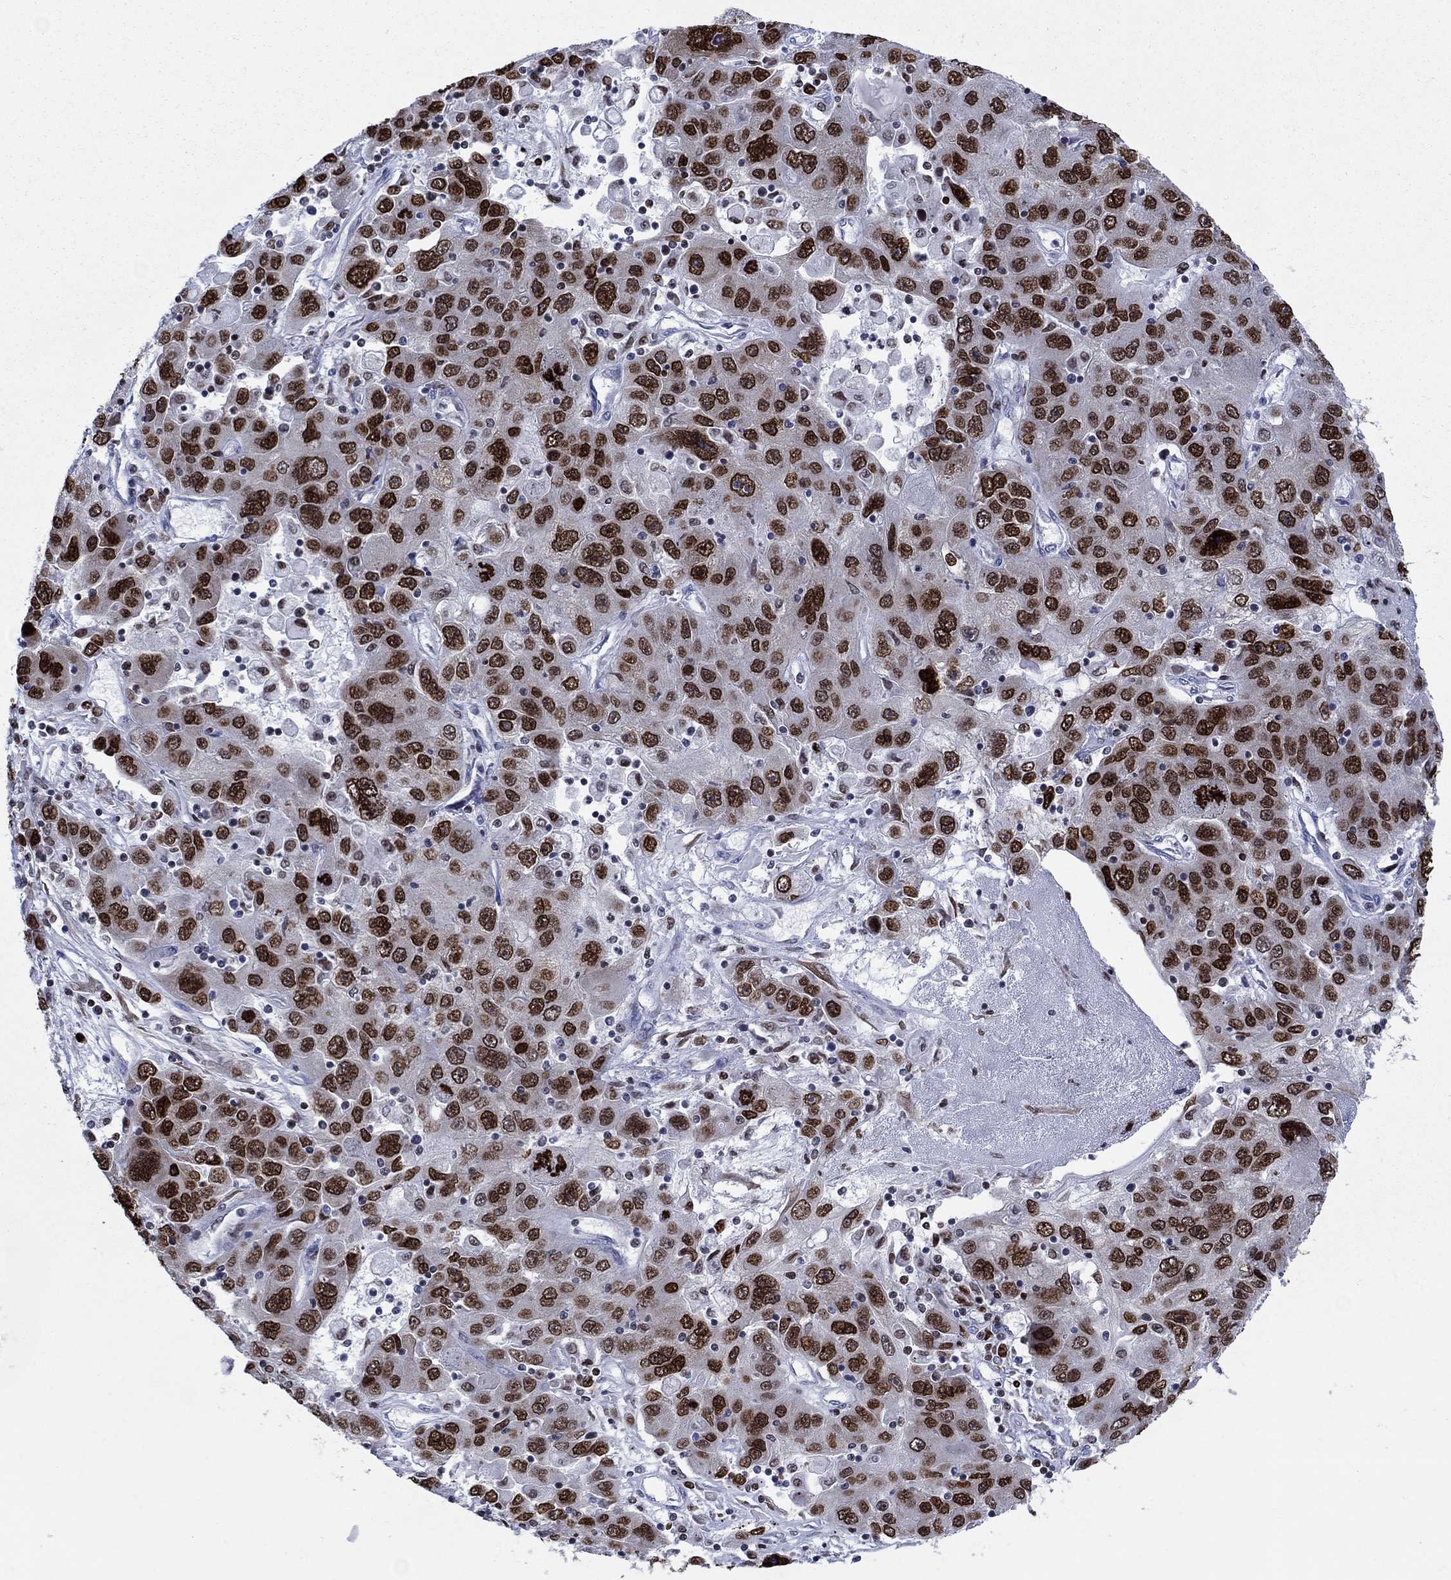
{"staining": {"intensity": "strong", "quantity": "25%-75%", "location": "nuclear"}, "tissue": "stomach cancer", "cell_type": "Tumor cells", "image_type": "cancer", "snomed": [{"axis": "morphology", "description": "Adenocarcinoma, NOS"}, {"axis": "topography", "description": "Stomach"}], "caption": "Protein expression analysis of human stomach adenocarcinoma reveals strong nuclear staining in about 25%-75% of tumor cells. Immunohistochemistry stains the protein of interest in brown and the nuclei are stained blue.", "gene": "HMGA1", "patient": {"sex": "male", "age": 56}}